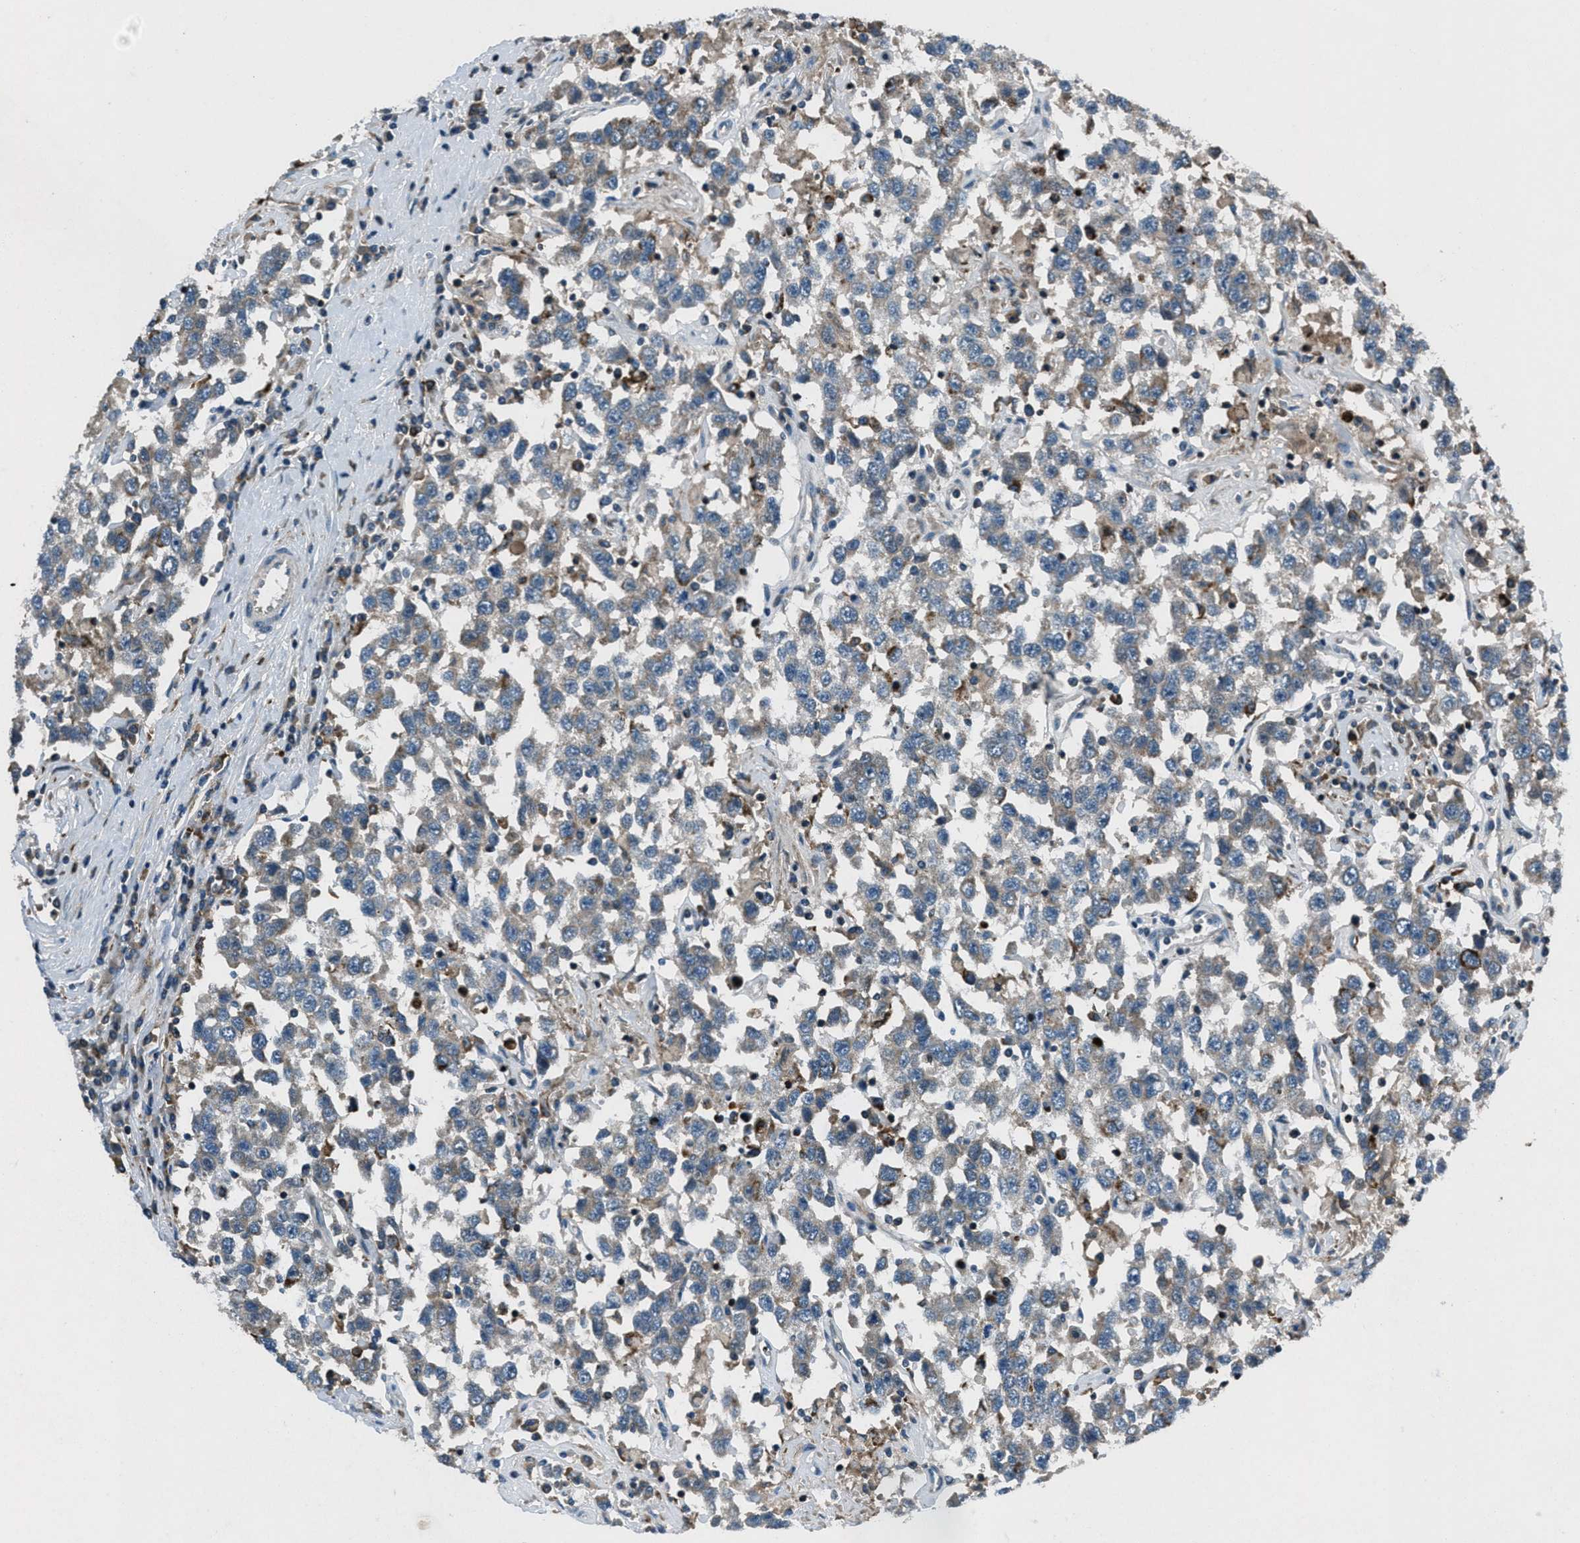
{"staining": {"intensity": "moderate", "quantity": "<25%", "location": "cytoplasmic/membranous"}, "tissue": "testis cancer", "cell_type": "Tumor cells", "image_type": "cancer", "snomed": [{"axis": "morphology", "description": "Seminoma, NOS"}, {"axis": "topography", "description": "Testis"}], "caption": "Moderate cytoplasmic/membranous protein positivity is present in approximately <25% of tumor cells in testis cancer.", "gene": "CLEC2D", "patient": {"sex": "male", "age": 41}}